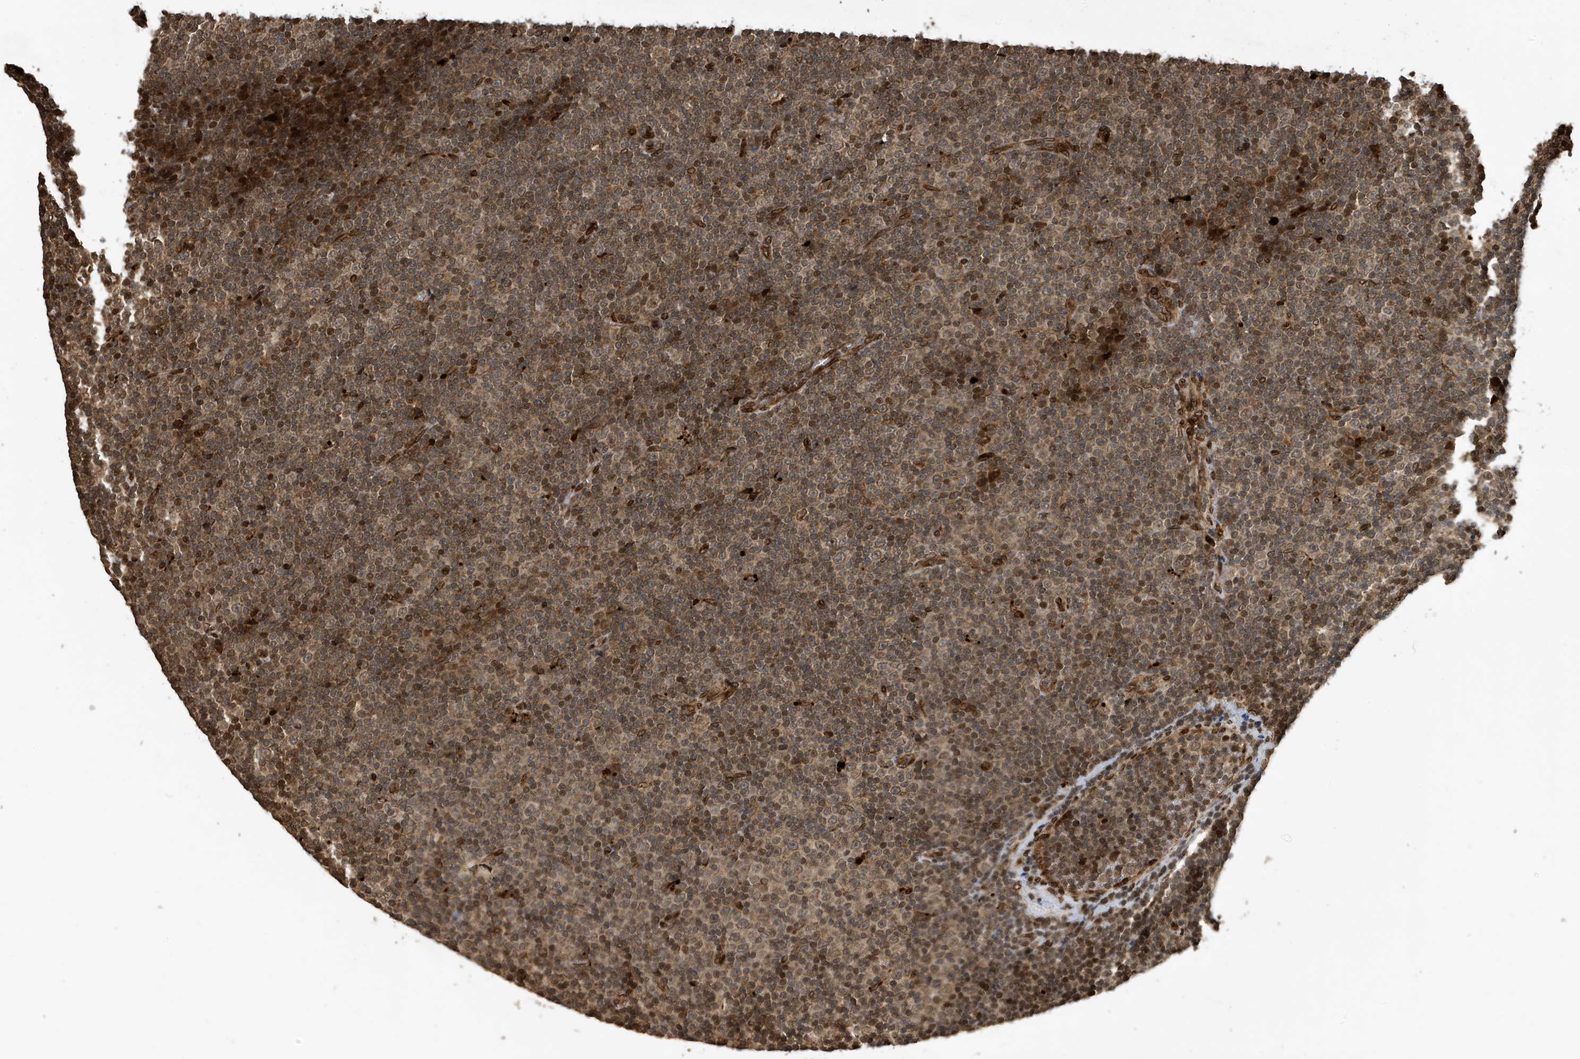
{"staining": {"intensity": "moderate", "quantity": "25%-75%", "location": "nuclear"}, "tissue": "lymphoma", "cell_type": "Tumor cells", "image_type": "cancer", "snomed": [{"axis": "morphology", "description": "Malignant lymphoma, non-Hodgkin's type, Low grade"}, {"axis": "topography", "description": "Lymph node"}], "caption": "This image shows IHC staining of human lymphoma, with medium moderate nuclear positivity in approximately 25%-75% of tumor cells.", "gene": "DUSP18", "patient": {"sex": "female", "age": 67}}